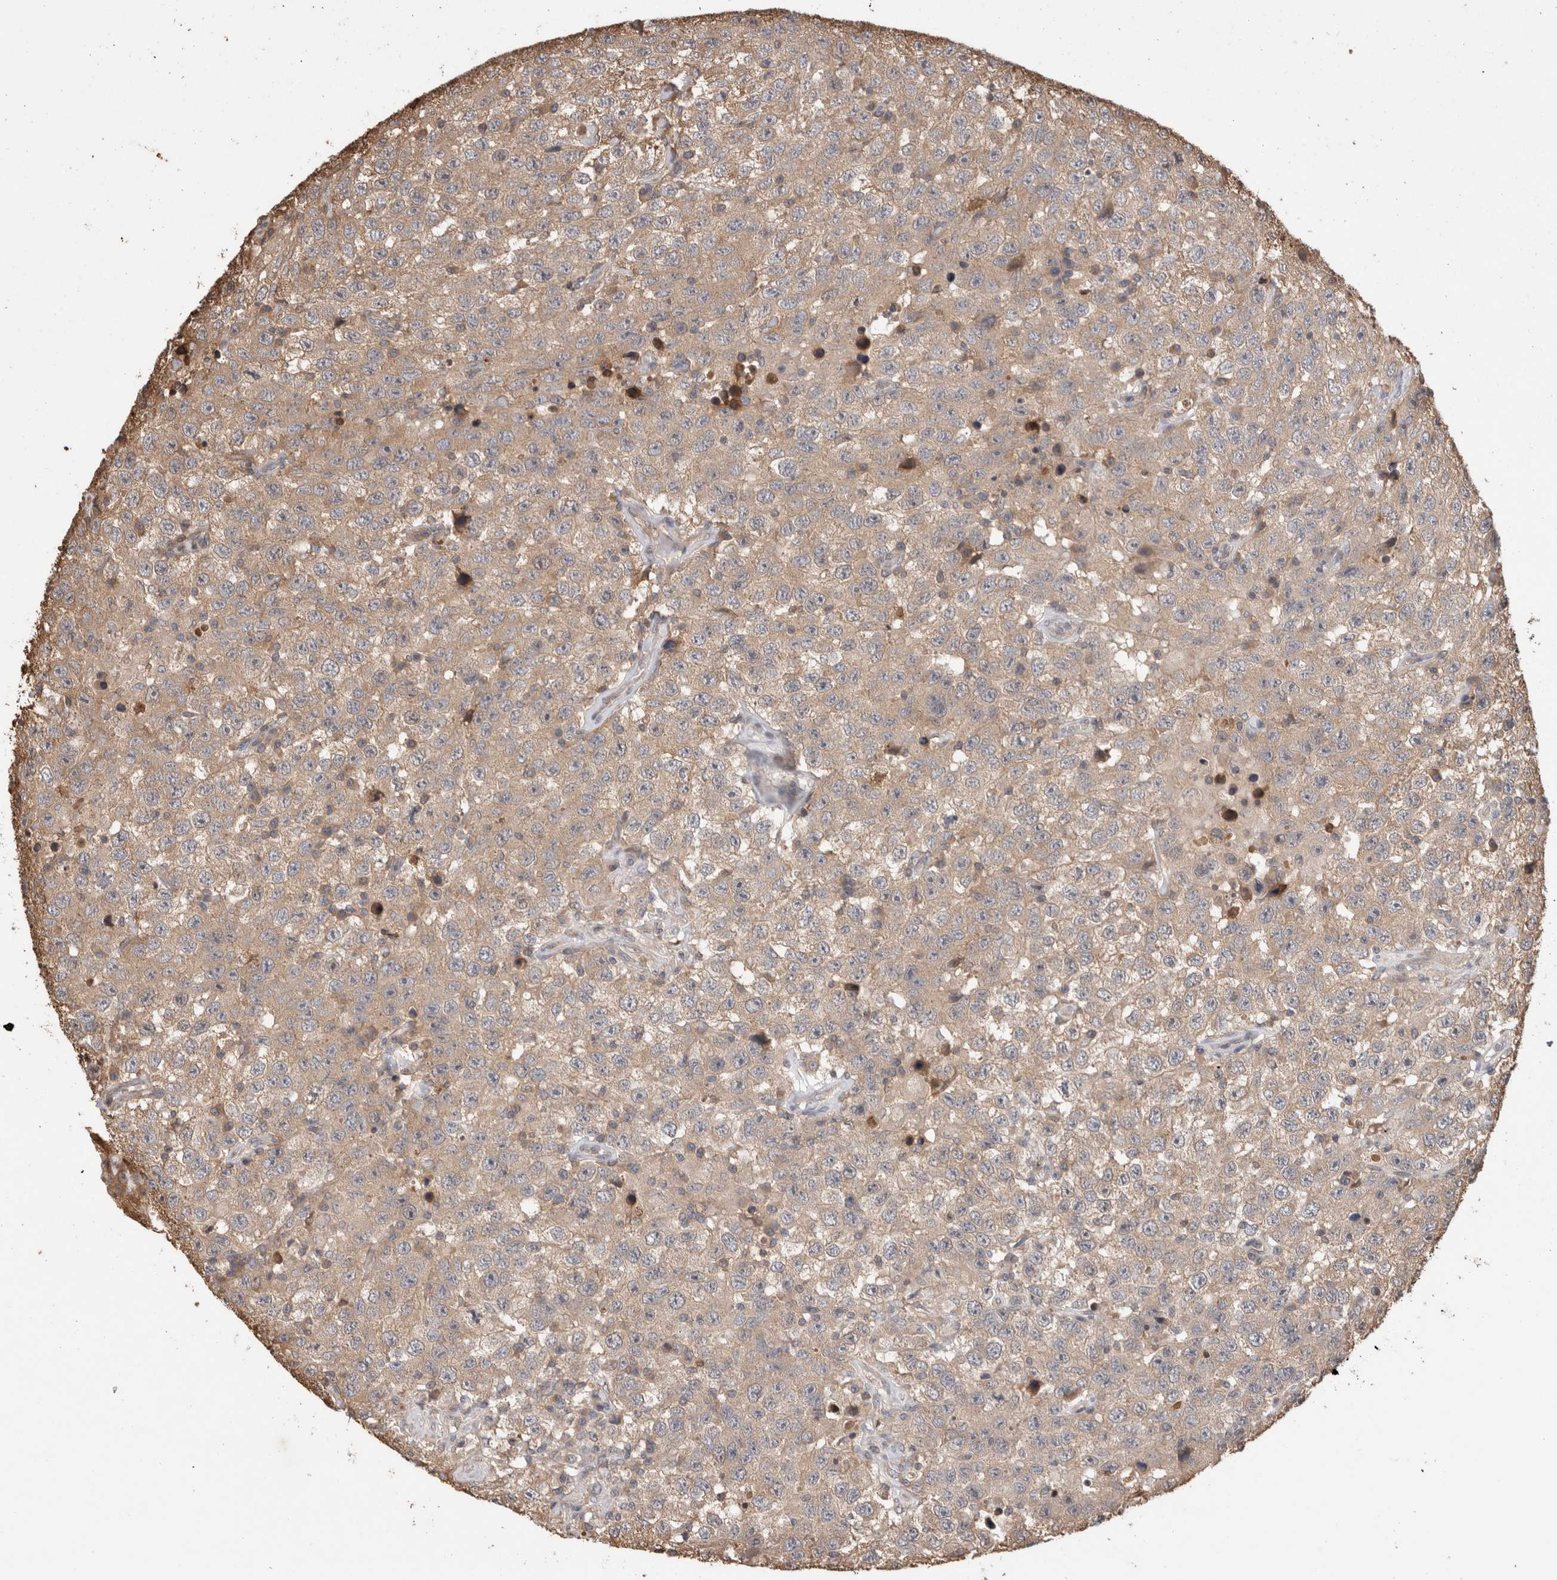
{"staining": {"intensity": "weak", "quantity": ">75%", "location": "cytoplasmic/membranous"}, "tissue": "testis cancer", "cell_type": "Tumor cells", "image_type": "cancer", "snomed": [{"axis": "morphology", "description": "Seminoma, NOS"}, {"axis": "topography", "description": "Testis"}], "caption": "Human testis cancer stained with a brown dye exhibits weak cytoplasmic/membranous positive positivity in approximately >75% of tumor cells.", "gene": "TRIM5", "patient": {"sex": "male", "age": 41}}